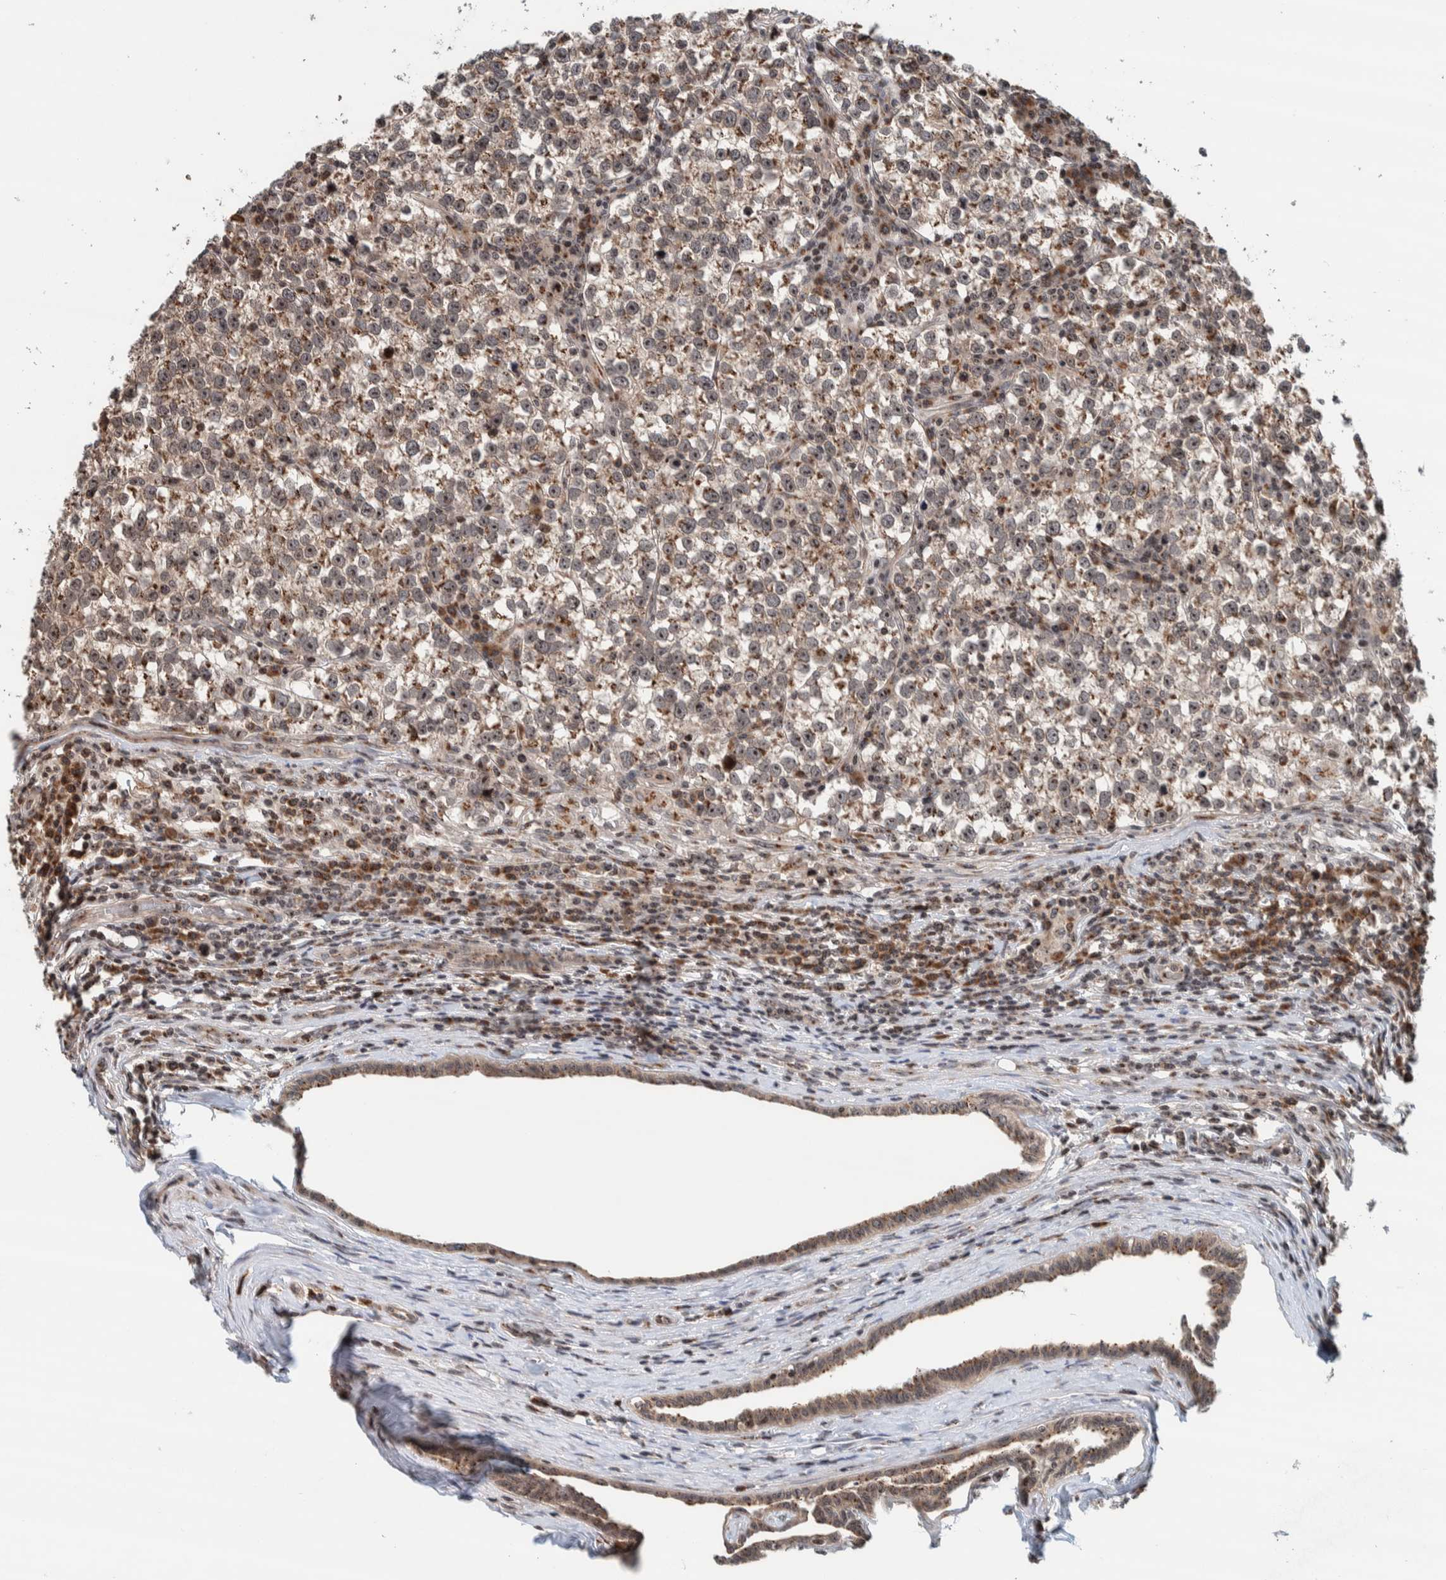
{"staining": {"intensity": "moderate", "quantity": "25%-75%", "location": "cytoplasmic/membranous,nuclear"}, "tissue": "testis cancer", "cell_type": "Tumor cells", "image_type": "cancer", "snomed": [{"axis": "morphology", "description": "Normal tissue, NOS"}, {"axis": "morphology", "description": "Seminoma, NOS"}, {"axis": "topography", "description": "Testis"}], "caption": "Immunohistochemistry staining of testis seminoma, which shows medium levels of moderate cytoplasmic/membranous and nuclear staining in about 25%-75% of tumor cells indicating moderate cytoplasmic/membranous and nuclear protein expression. The staining was performed using DAB (brown) for protein detection and nuclei were counterstained in hematoxylin (blue).", "gene": "CCDC182", "patient": {"sex": "male", "age": 43}}